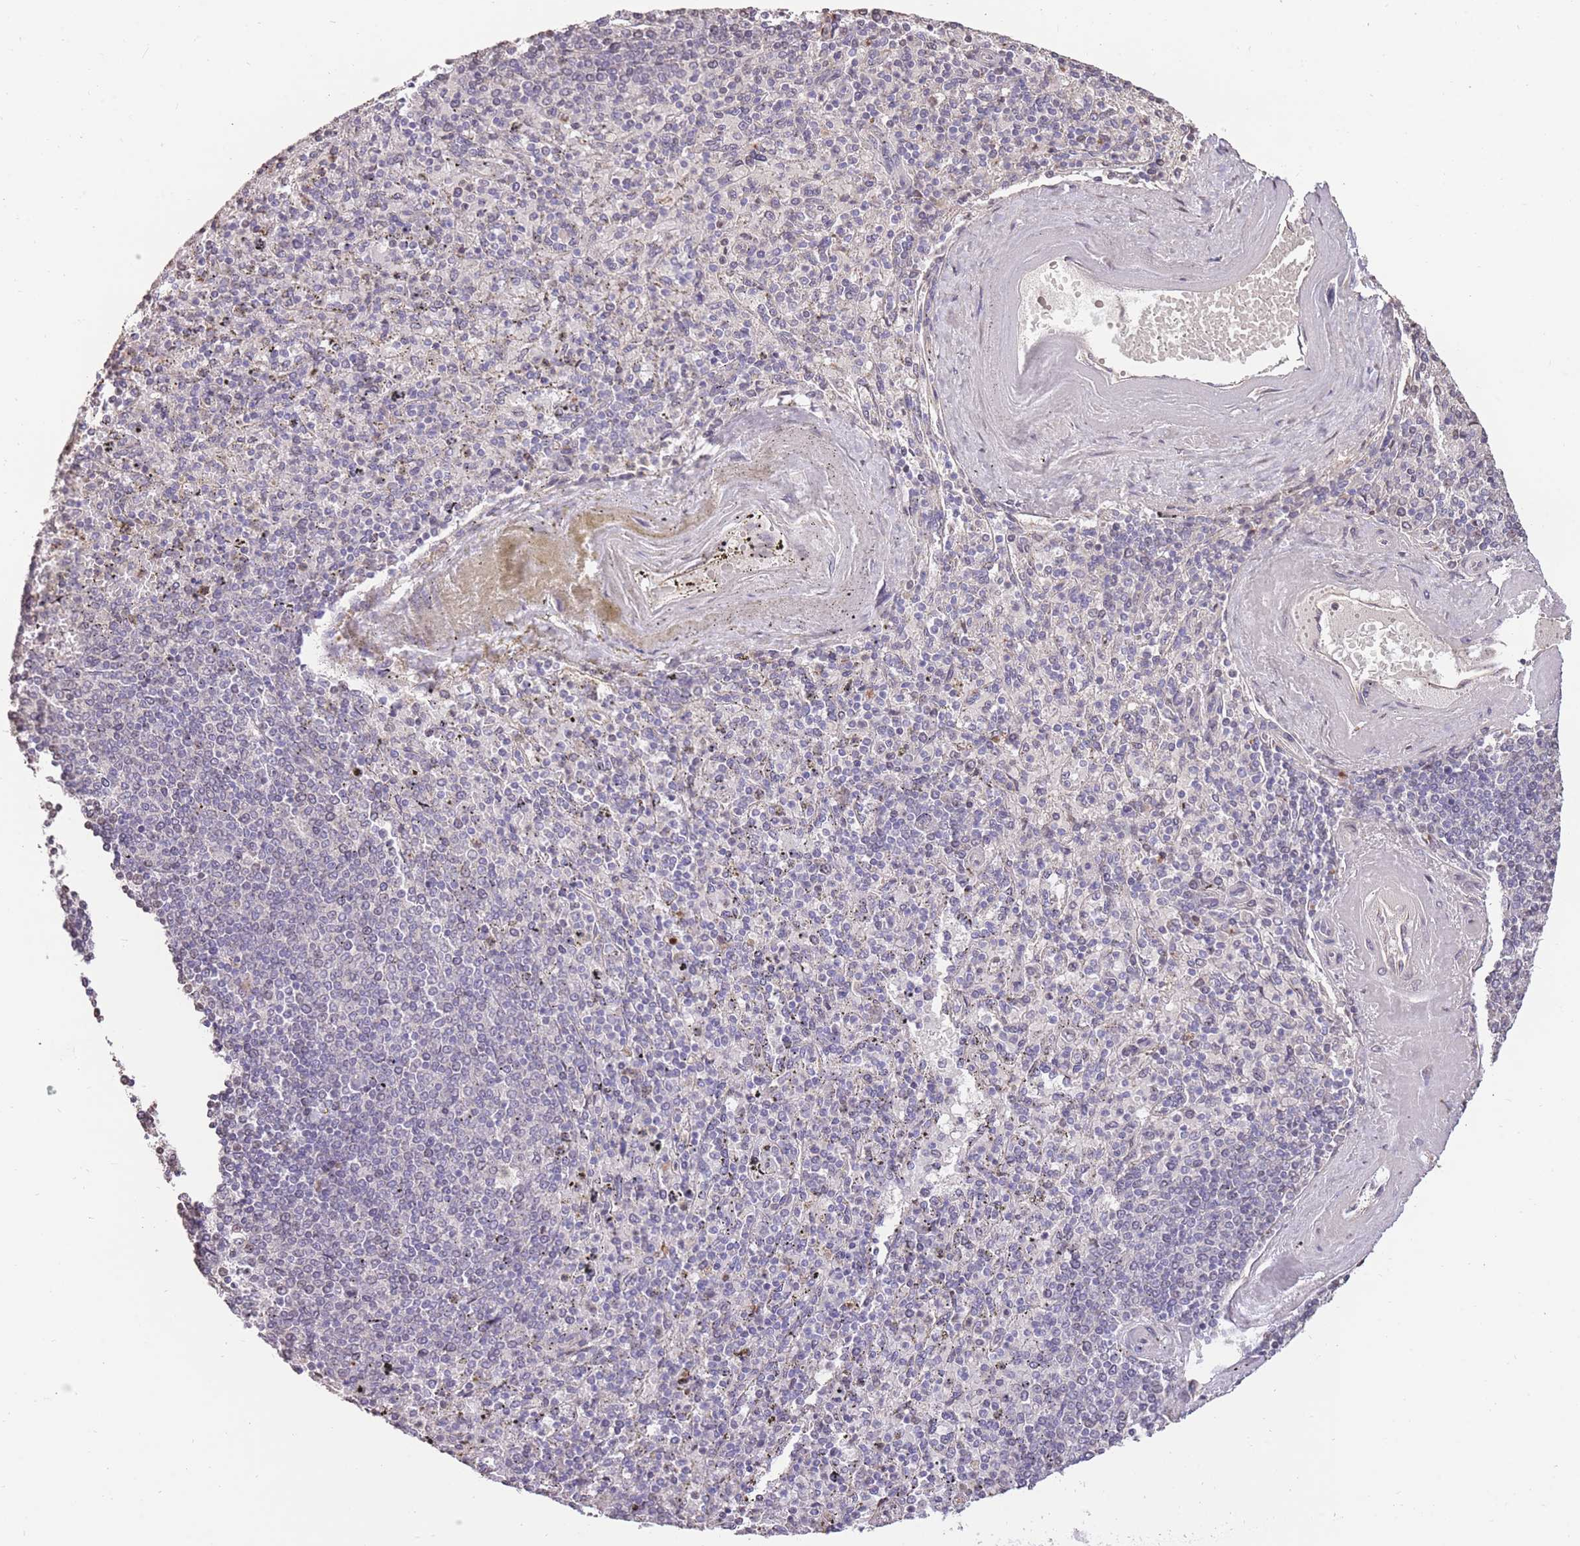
{"staining": {"intensity": "negative", "quantity": "none", "location": "none"}, "tissue": "spleen", "cell_type": "Cells in red pulp", "image_type": "normal", "snomed": [{"axis": "morphology", "description": "Normal tissue, NOS"}, {"axis": "topography", "description": "Spleen"}], "caption": "The image shows no significant positivity in cells in red pulp of spleen. (DAB (3,3'-diaminobenzidine) IHC, high magnification).", "gene": "RGS14", "patient": {"sex": "male", "age": 82}}